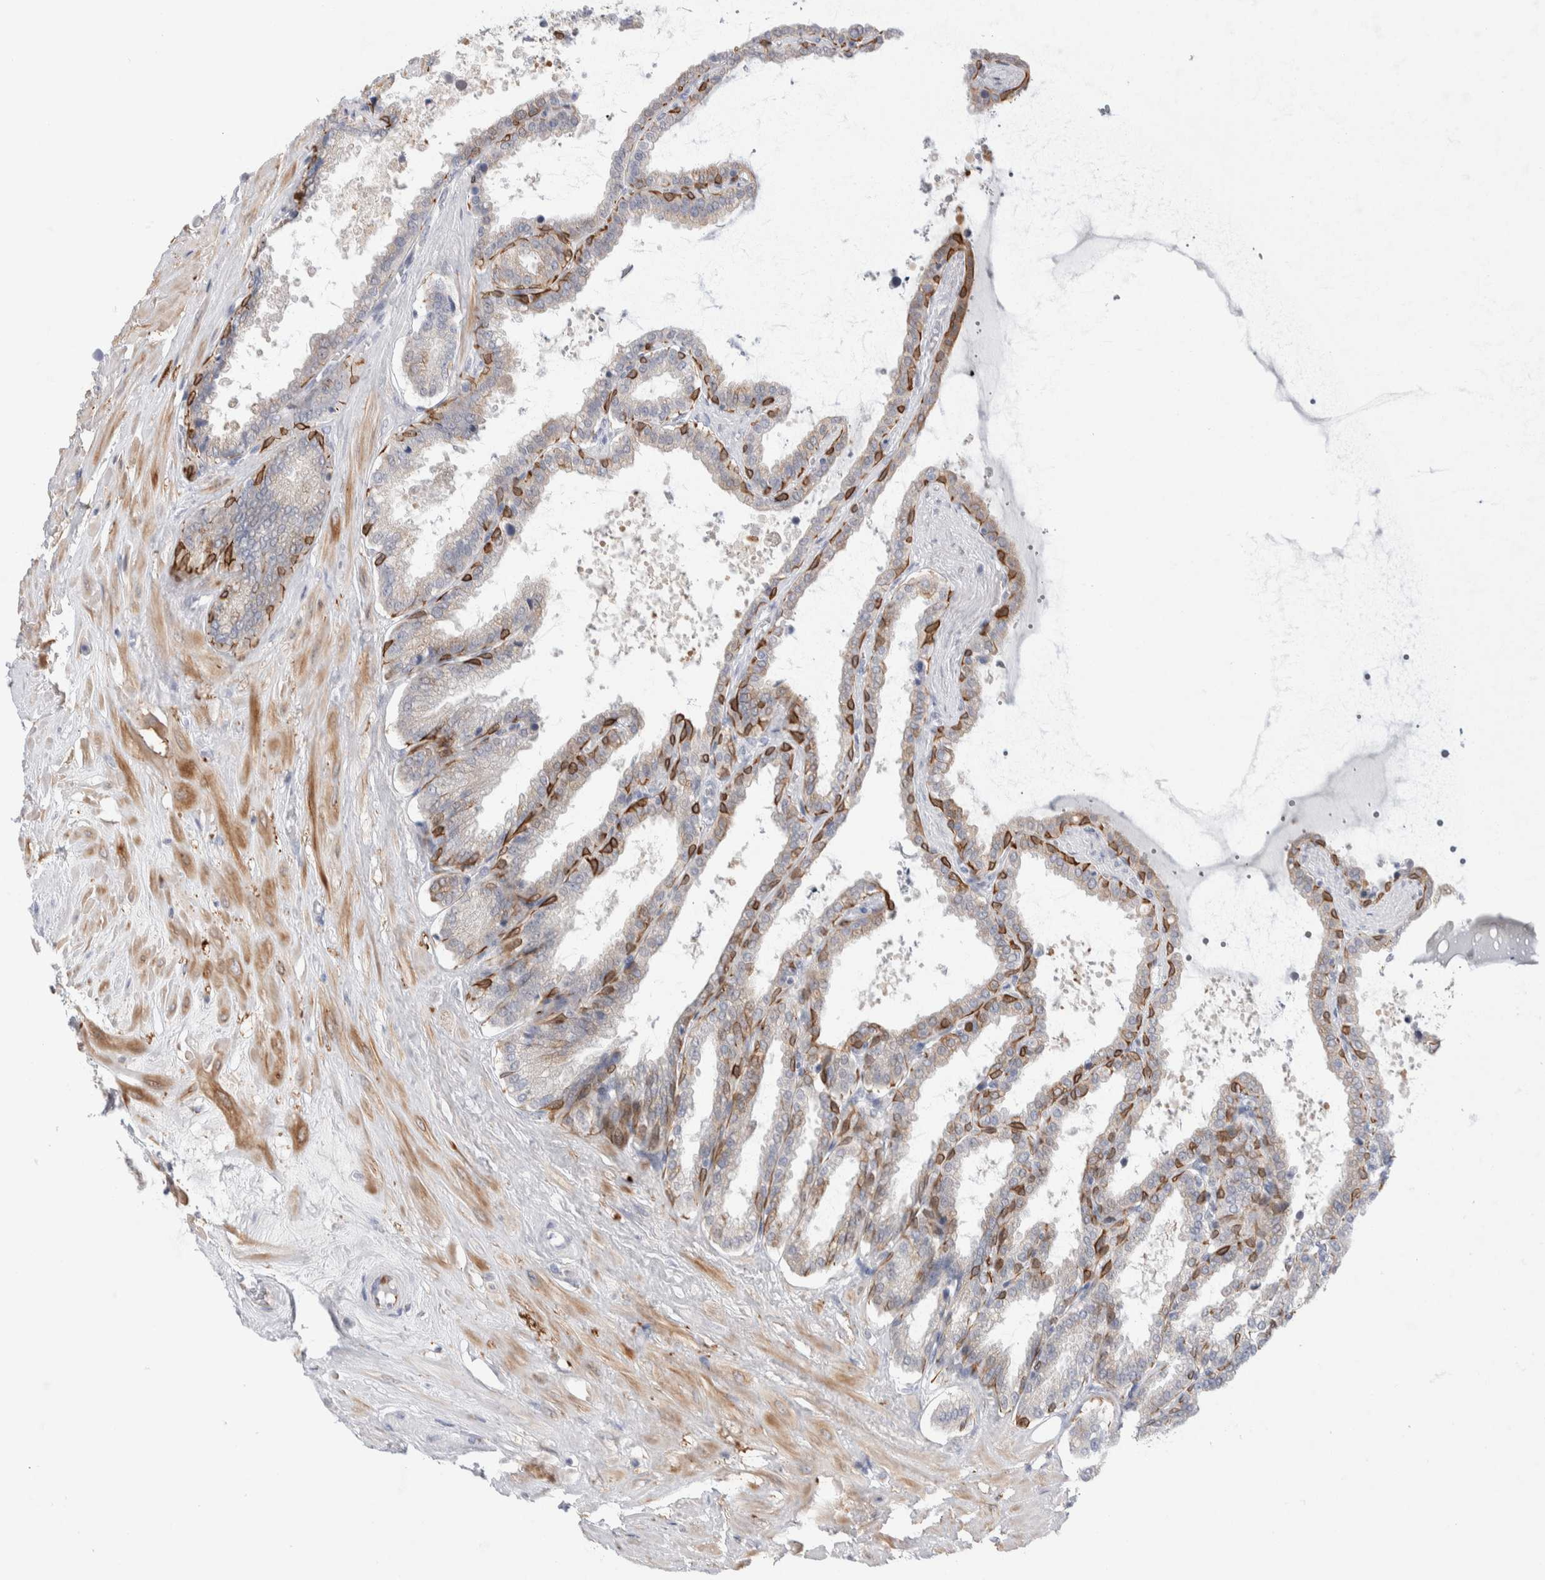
{"staining": {"intensity": "moderate", "quantity": "<25%", "location": "cytoplasmic/membranous"}, "tissue": "seminal vesicle", "cell_type": "Glandular cells", "image_type": "normal", "snomed": [{"axis": "morphology", "description": "Normal tissue, NOS"}, {"axis": "topography", "description": "Seminal veicle"}], "caption": "Seminal vesicle stained with a brown dye displays moderate cytoplasmic/membranous positive positivity in about <25% of glandular cells.", "gene": "C1orf112", "patient": {"sex": "male", "age": 46}}